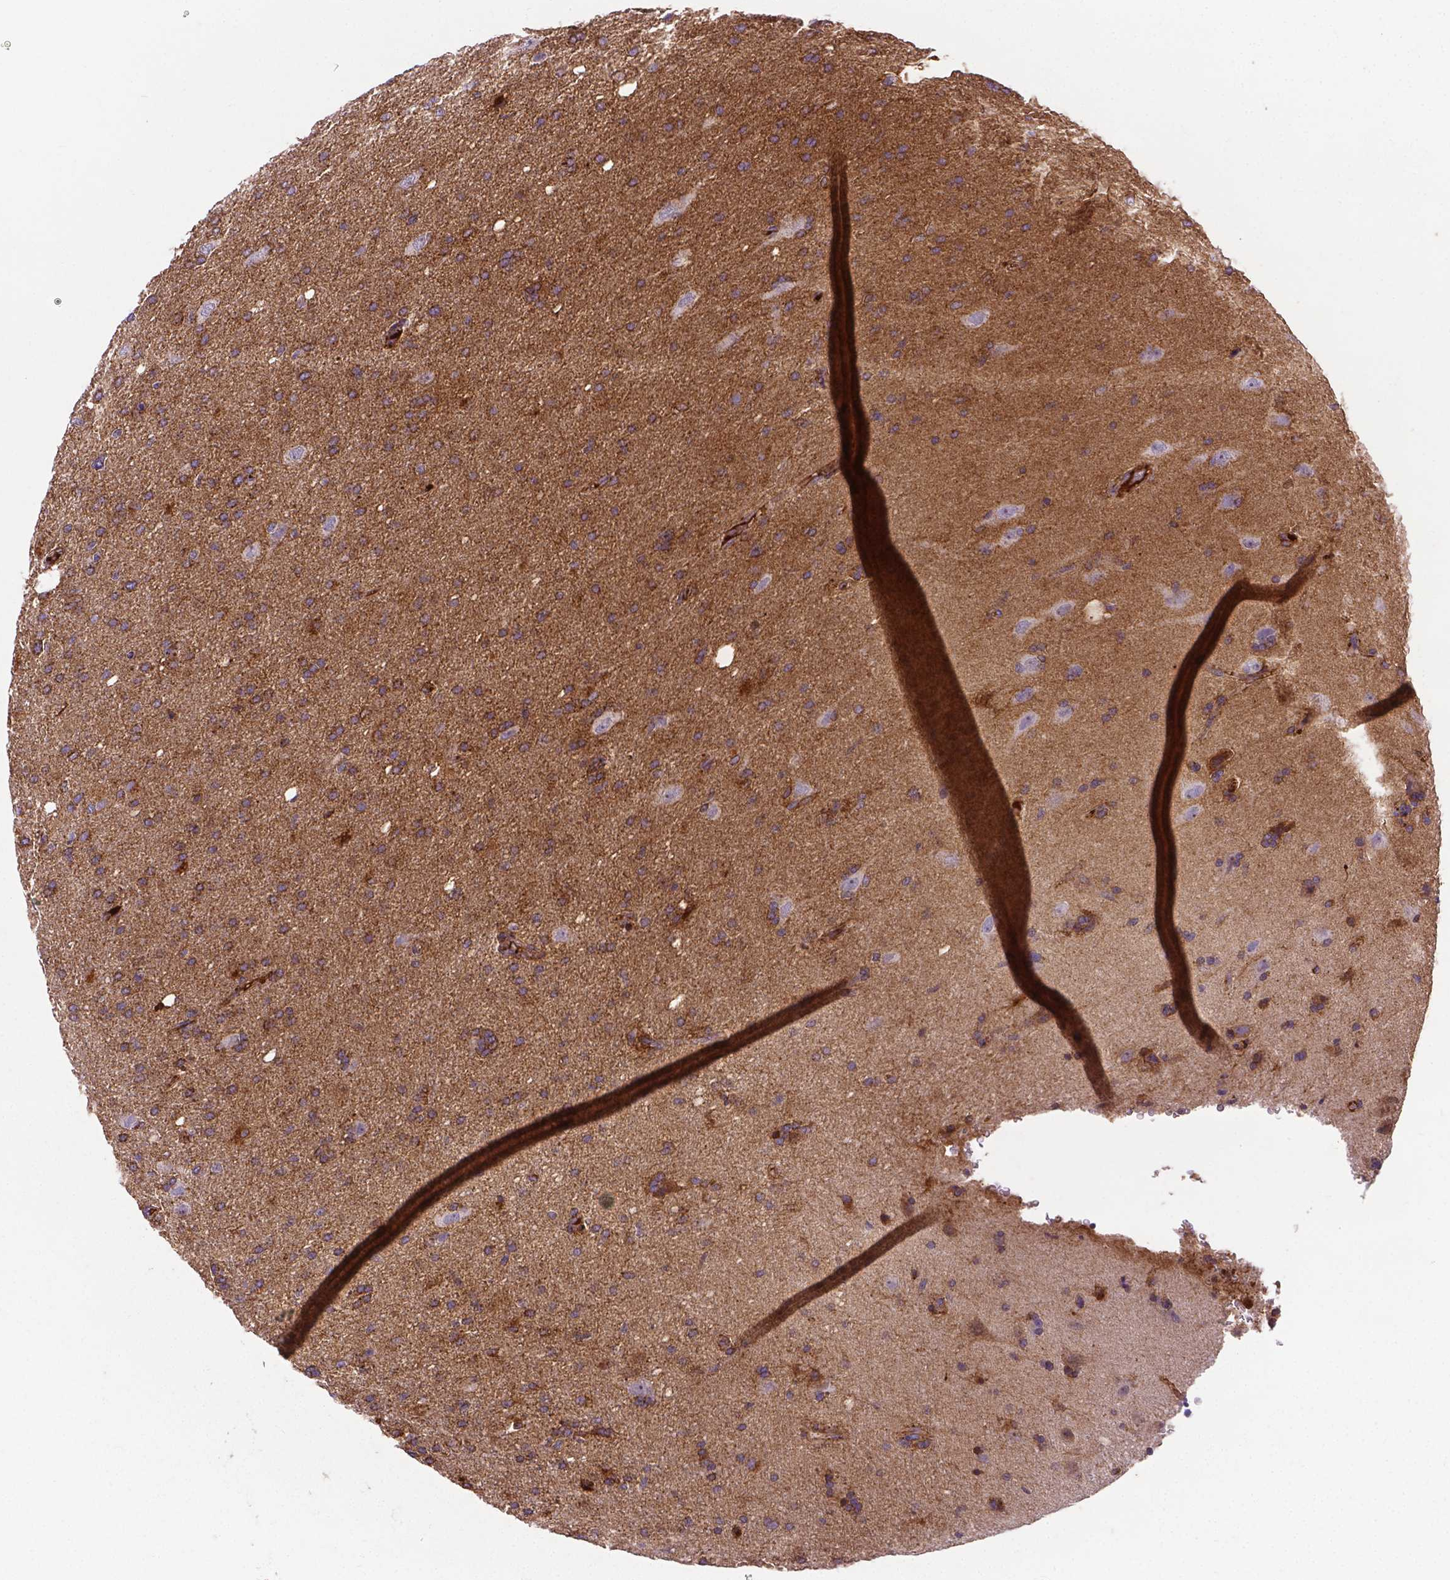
{"staining": {"intensity": "moderate", "quantity": ">75%", "location": "cytoplasmic/membranous"}, "tissue": "glioma", "cell_type": "Tumor cells", "image_type": "cancer", "snomed": [{"axis": "morphology", "description": "Glioma, malignant, High grade"}, {"axis": "topography", "description": "Cerebral cortex"}], "caption": "An image of glioma stained for a protein demonstrates moderate cytoplasmic/membranous brown staining in tumor cells.", "gene": "APOE", "patient": {"sex": "male", "age": 70}}